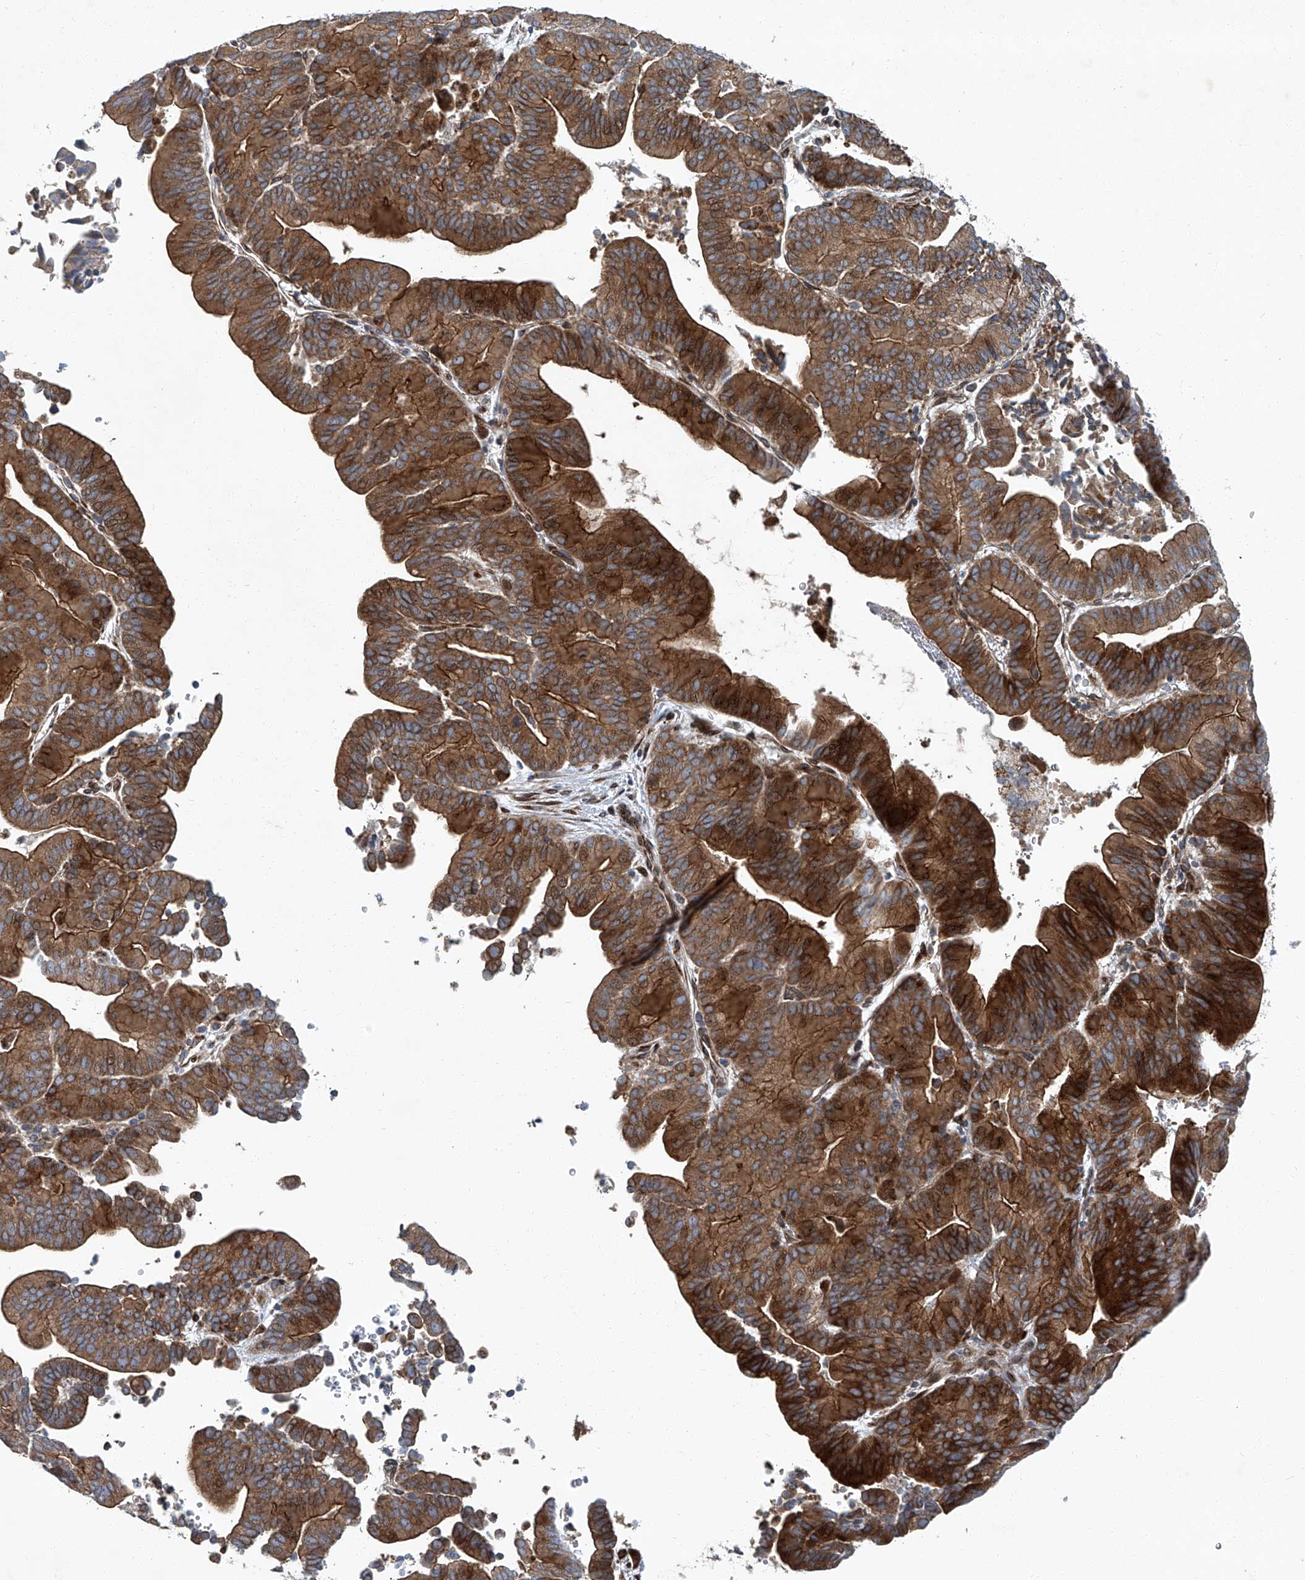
{"staining": {"intensity": "strong", "quantity": ">75%", "location": "cytoplasmic/membranous"}, "tissue": "liver cancer", "cell_type": "Tumor cells", "image_type": "cancer", "snomed": [{"axis": "morphology", "description": "Cholangiocarcinoma"}, {"axis": "topography", "description": "Liver"}], "caption": "Immunohistochemical staining of human cholangiocarcinoma (liver) displays high levels of strong cytoplasmic/membranous positivity in approximately >75% of tumor cells.", "gene": "GPR132", "patient": {"sex": "female", "age": 75}}